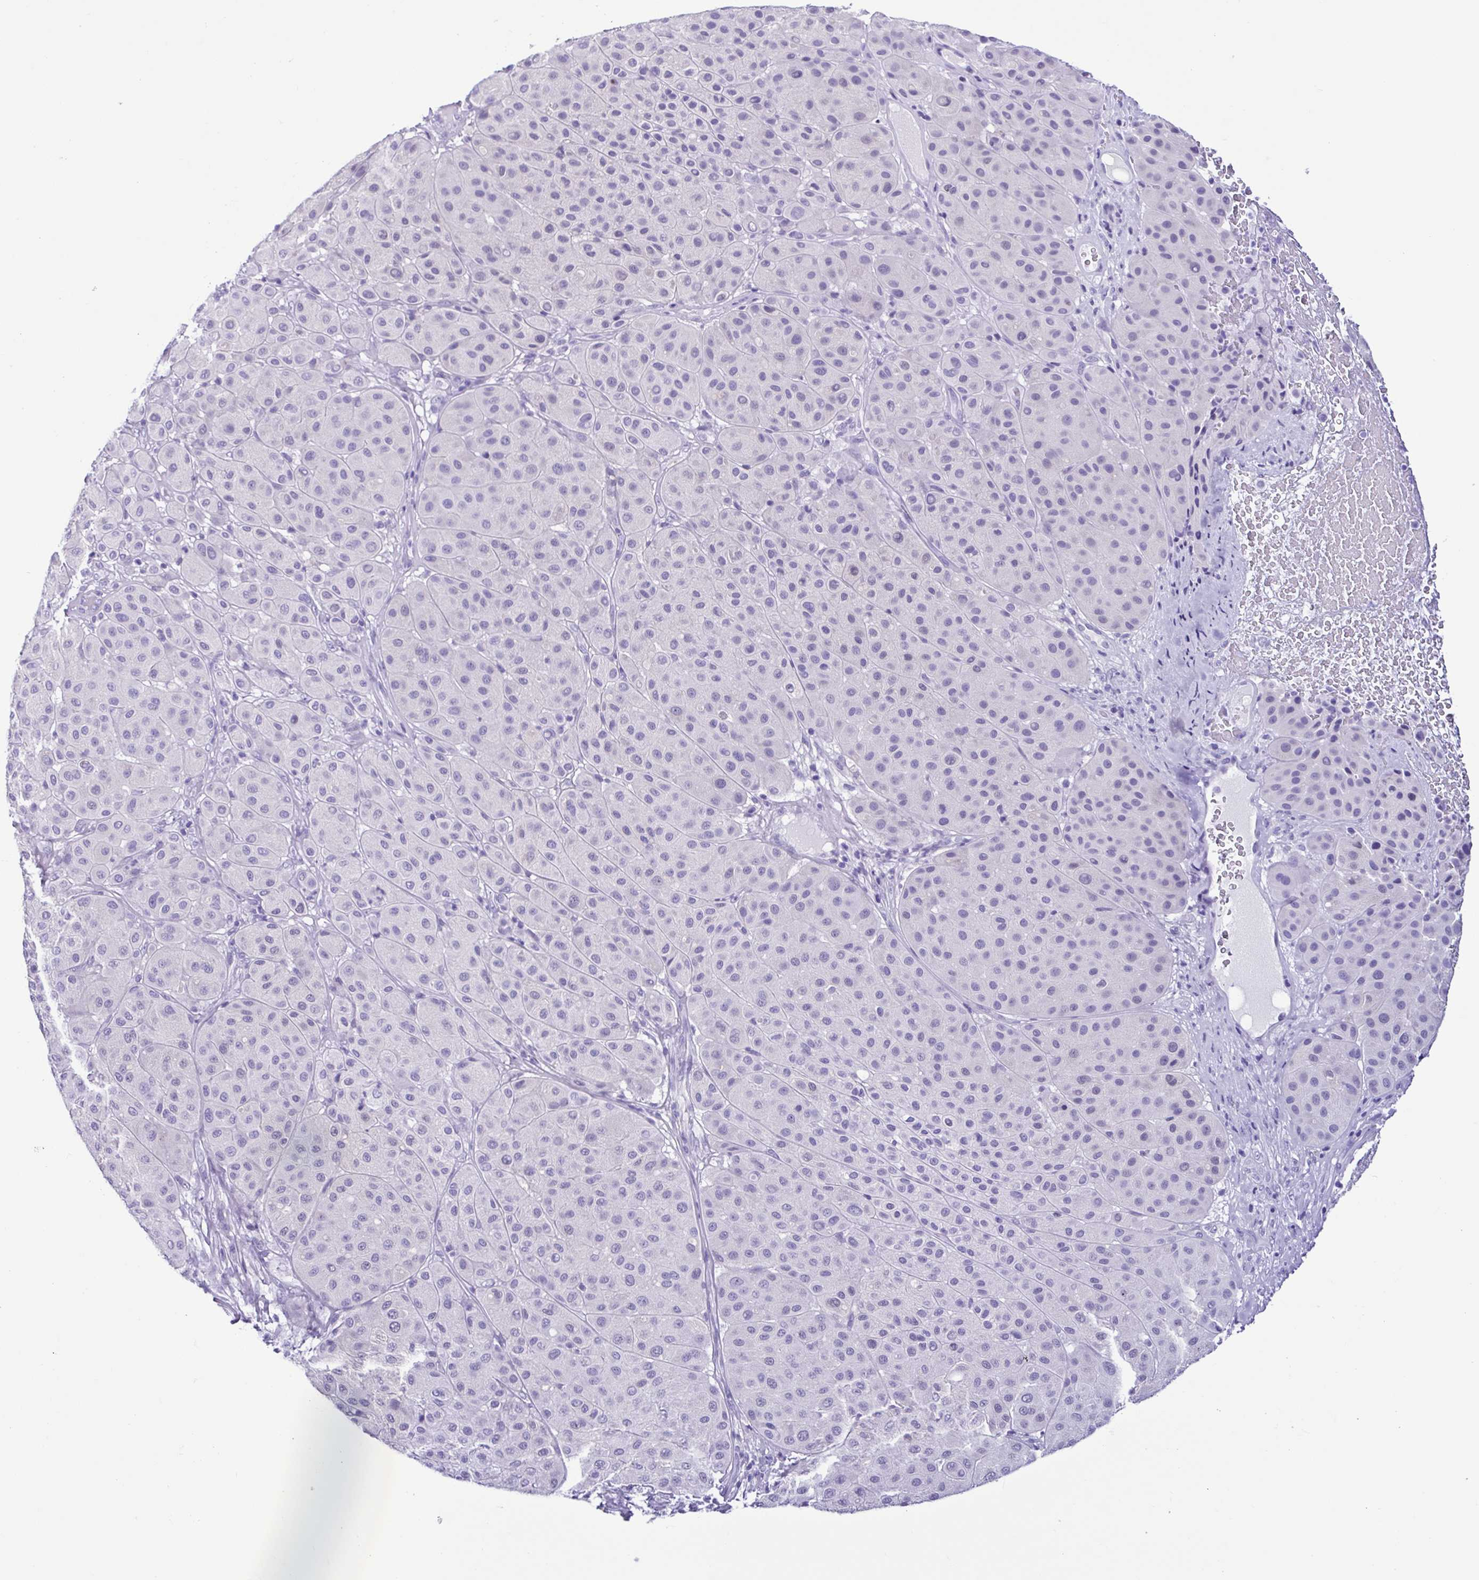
{"staining": {"intensity": "negative", "quantity": "none", "location": "none"}, "tissue": "melanoma", "cell_type": "Tumor cells", "image_type": "cancer", "snomed": [{"axis": "morphology", "description": "Malignant melanoma, Metastatic site"}, {"axis": "topography", "description": "Smooth muscle"}], "caption": "There is no significant staining in tumor cells of malignant melanoma (metastatic site).", "gene": "SPATA16", "patient": {"sex": "male", "age": 41}}